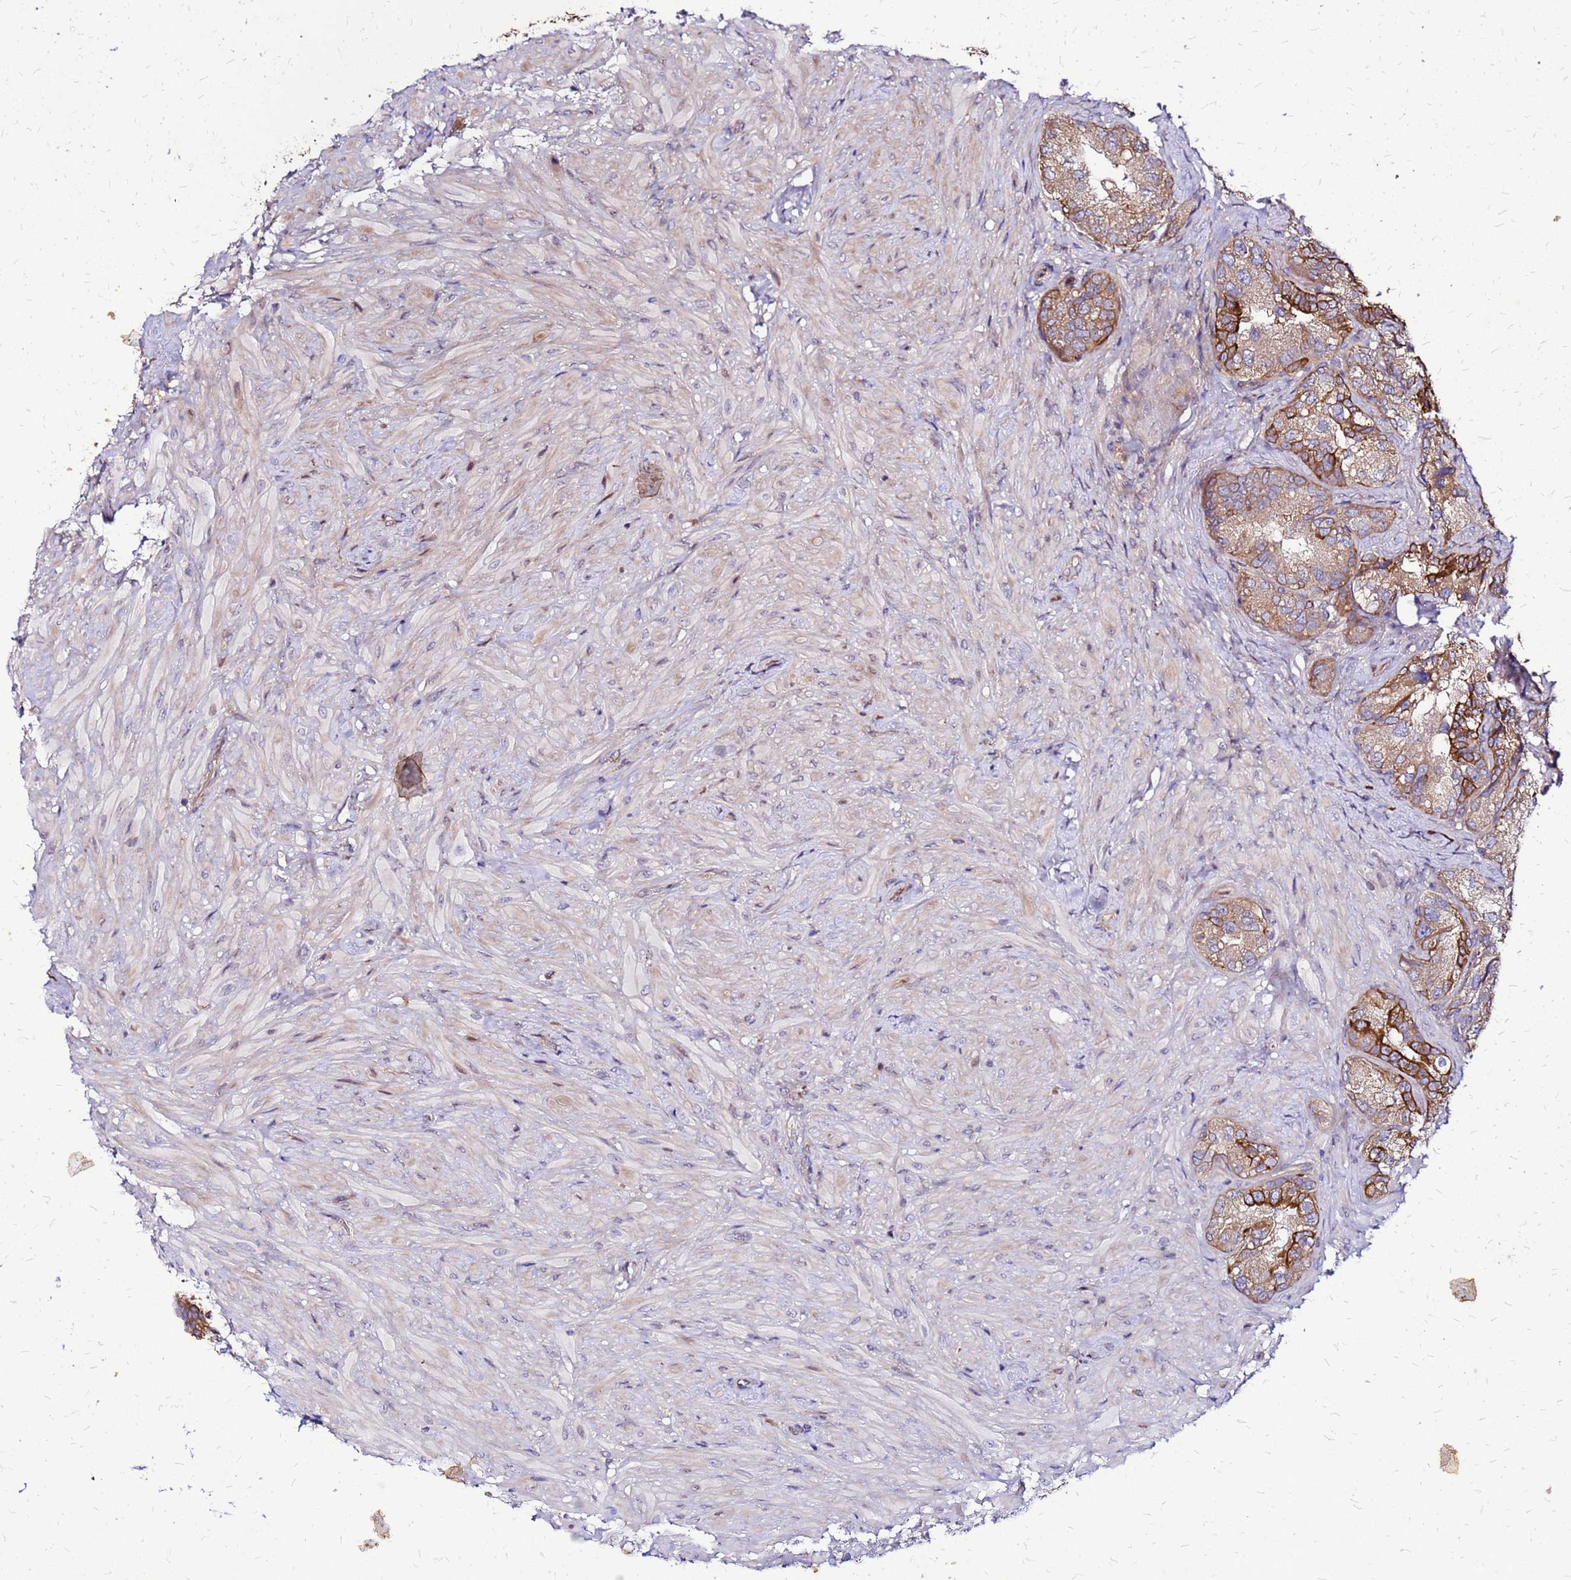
{"staining": {"intensity": "strong", "quantity": ">75%", "location": "cytoplasmic/membranous"}, "tissue": "seminal vesicle", "cell_type": "Glandular cells", "image_type": "normal", "snomed": [{"axis": "morphology", "description": "Normal tissue, NOS"}, {"axis": "topography", "description": "Seminal veicle"}, {"axis": "topography", "description": "Peripheral nerve tissue"}], "caption": "This micrograph shows immunohistochemistry (IHC) staining of benign seminal vesicle, with high strong cytoplasmic/membranous positivity in about >75% of glandular cells.", "gene": "VMO1", "patient": {"sex": "male", "age": 67}}